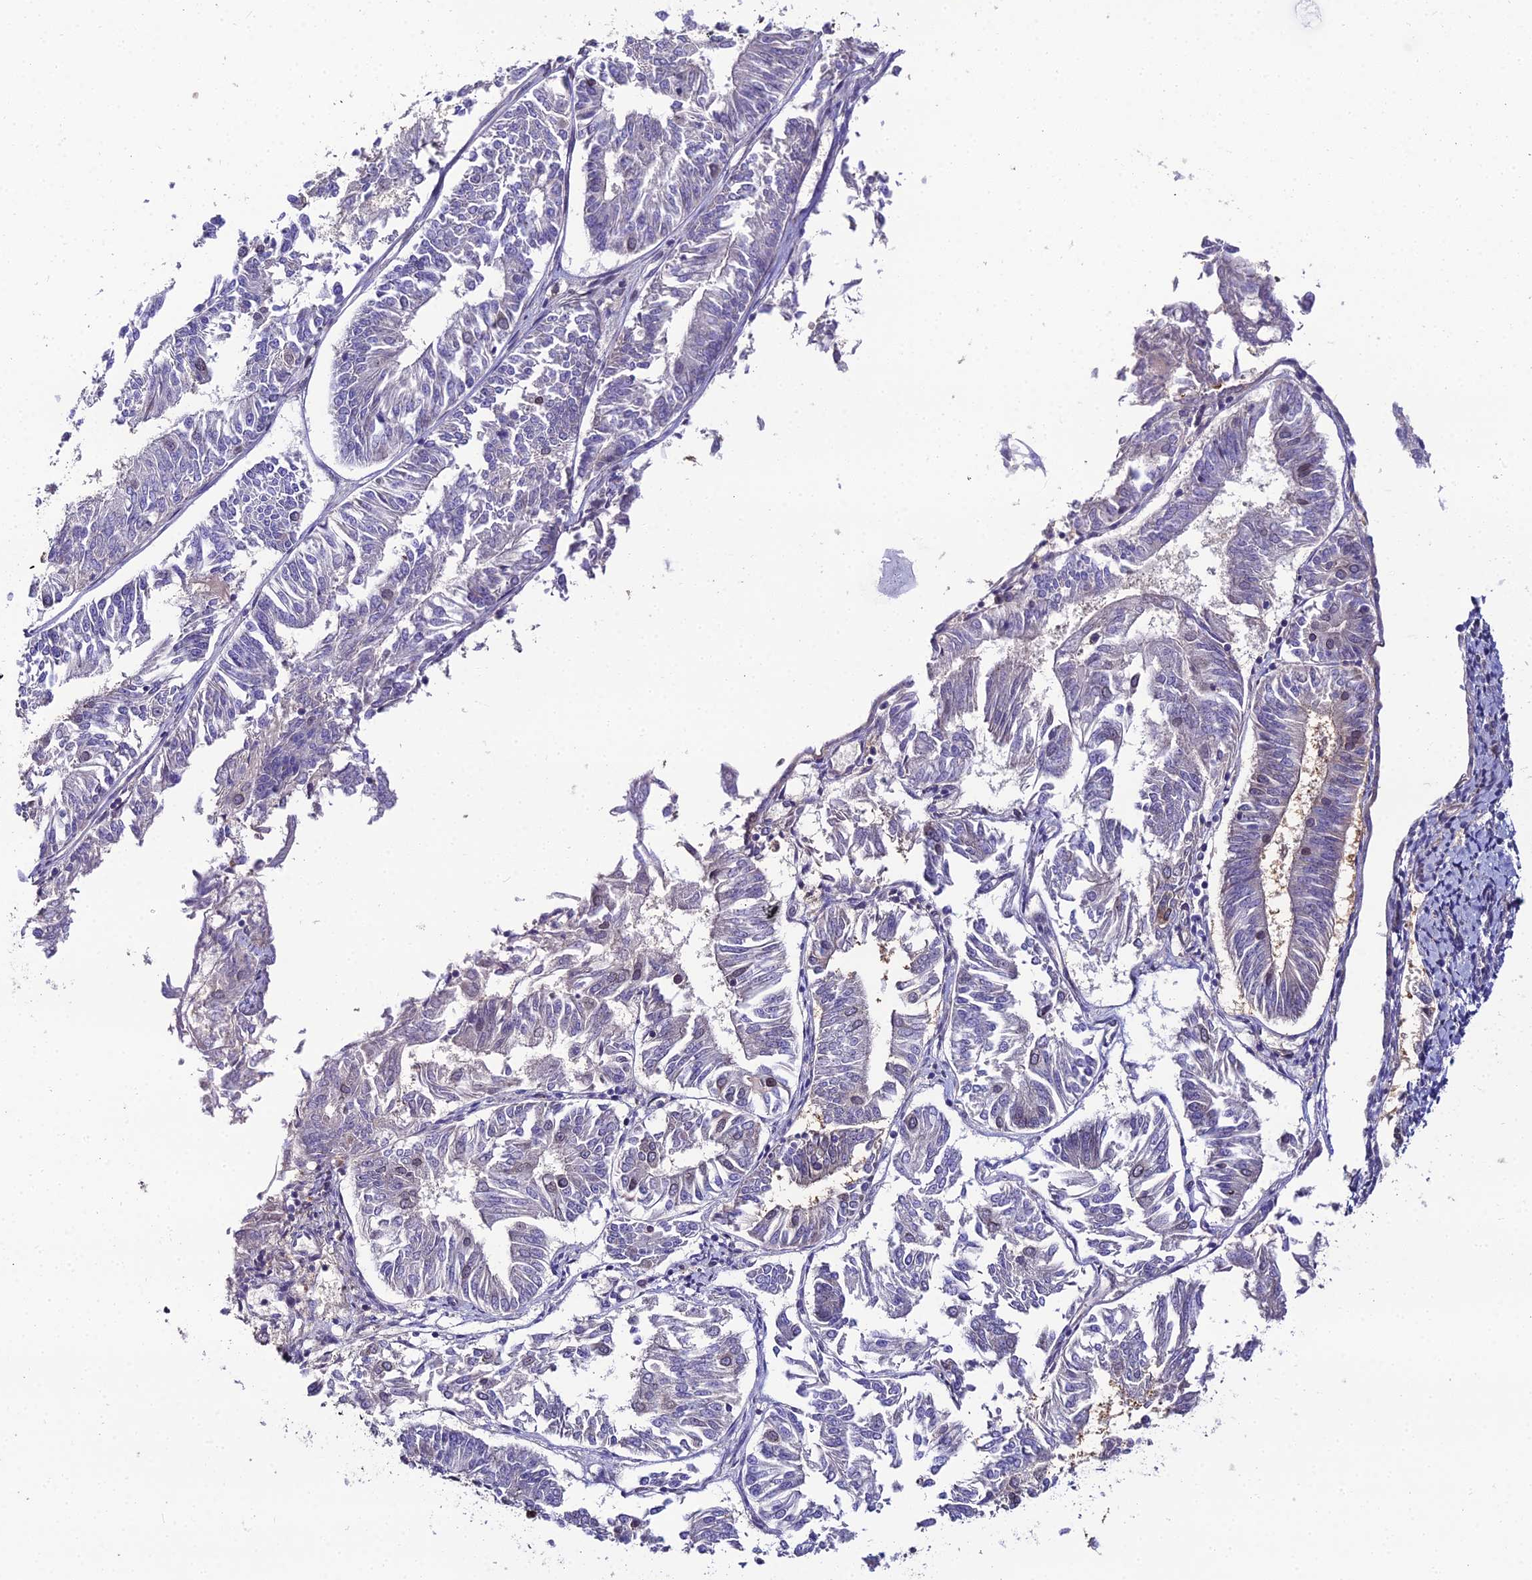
{"staining": {"intensity": "negative", "quantity": "none", "location": "none"}, "tissue": "endometrial cancer", "cell_type": "Tumor cells", "image_type": "cancer", "snomed": [{"axis": "morphology", "description": "Adenocarcinoma, NOS"}, {"axis": "topography", "description": "Endometrium"}], "caption": "High magnification brightfield microscopy of endometrial cancer (adenocarcinoma) stained with DAB (3,3'-diaminobenzidine) (brown) and counterstained with hematoxylin (blue): tumor cells show no significant positivity.", "gene": "DDX19A", "patient": {"sex": "female", "age": 58}}